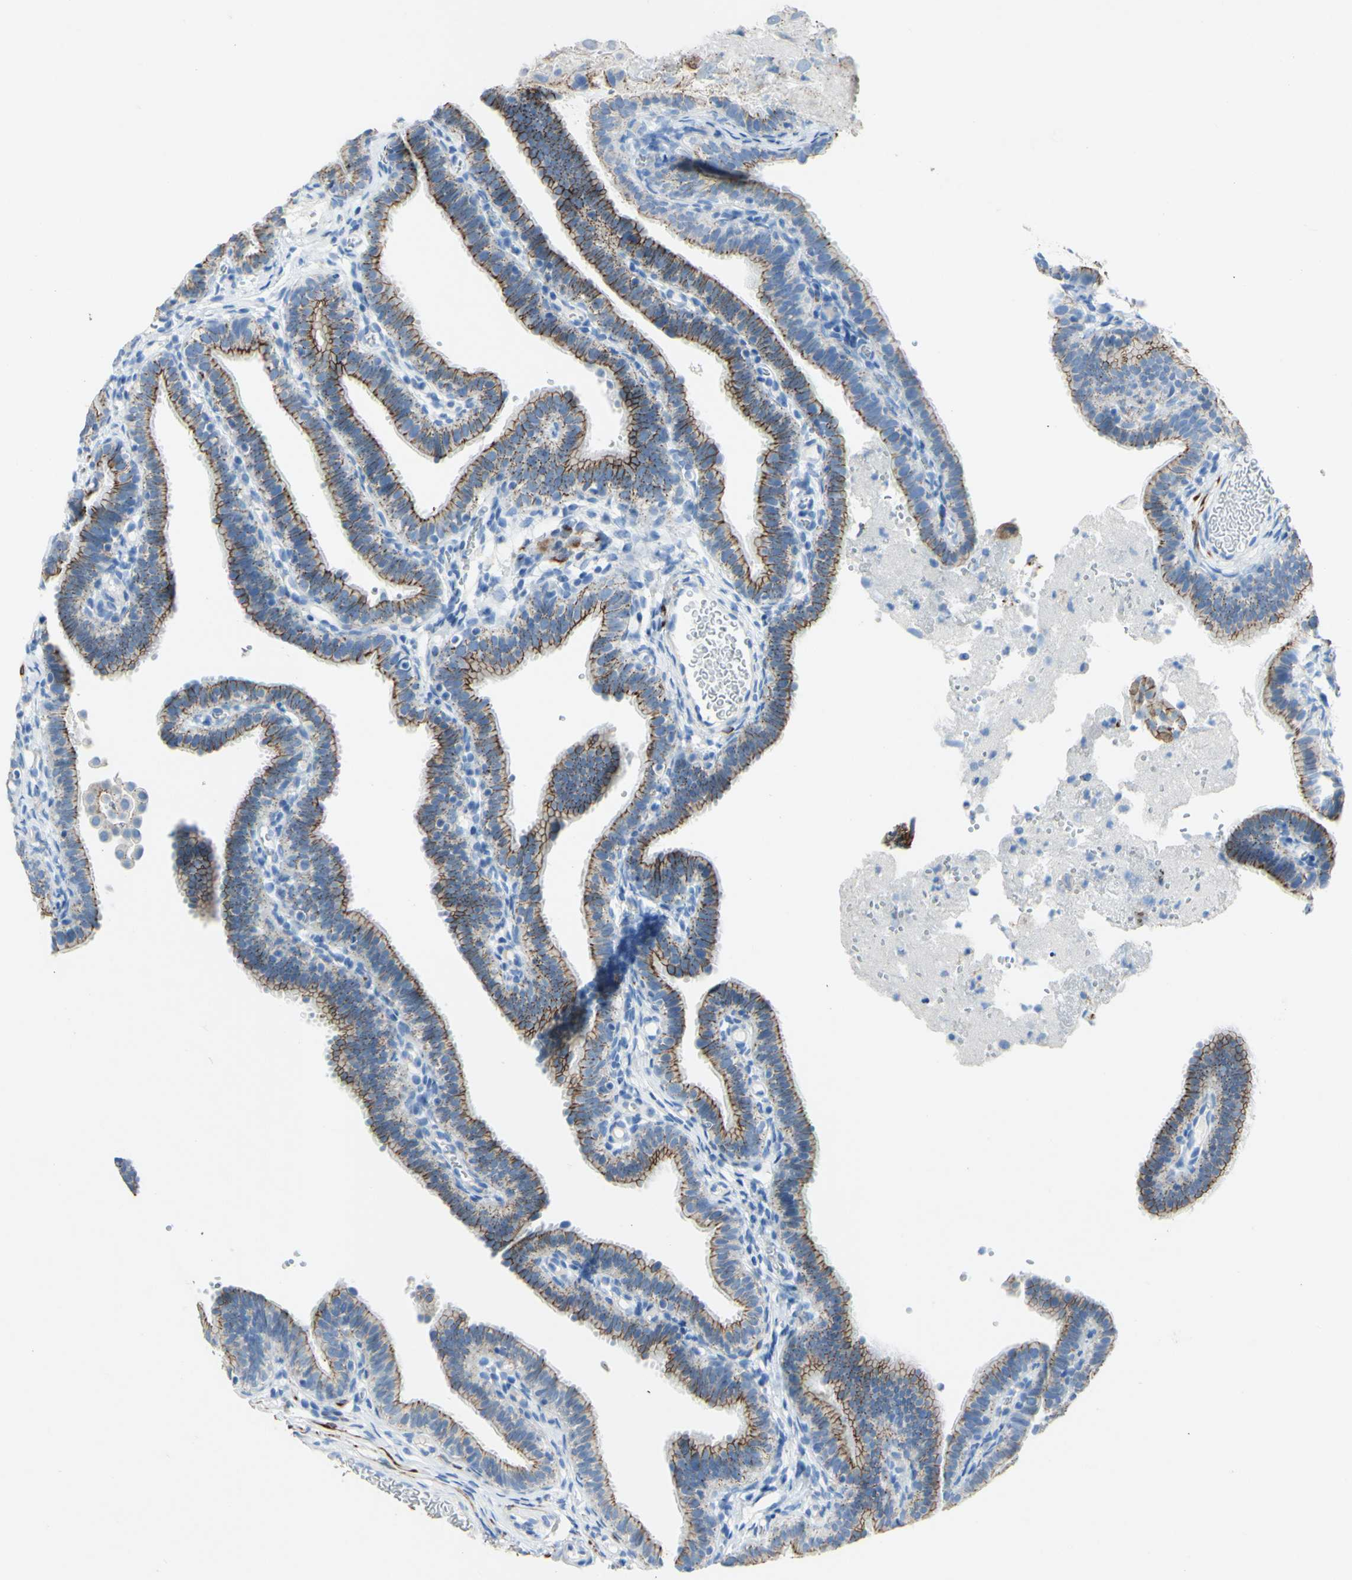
{"staining": {"intensity": "moderate", "quantity": ">75%", "location": "cytoplasmic/membranous"}, "tissue": "fallopian tube", "cell_type": "Glandular cells", "image_type": "normal", "snomed": [{"axis": "morphology", "description": "Normal tissue, NOS"}, {"axis": "topography", "description": "Fallopian tube"}, {"axis": "topography", "description": "Placenta"}], "caption": "A medium amount of moderate cytoplasmic/membranous expression is appreciated in about >75% of glandular cells in unremarkable fallopian tube.", "gene": "DSC2", "patient": {"sex": "female", "age": 34}}